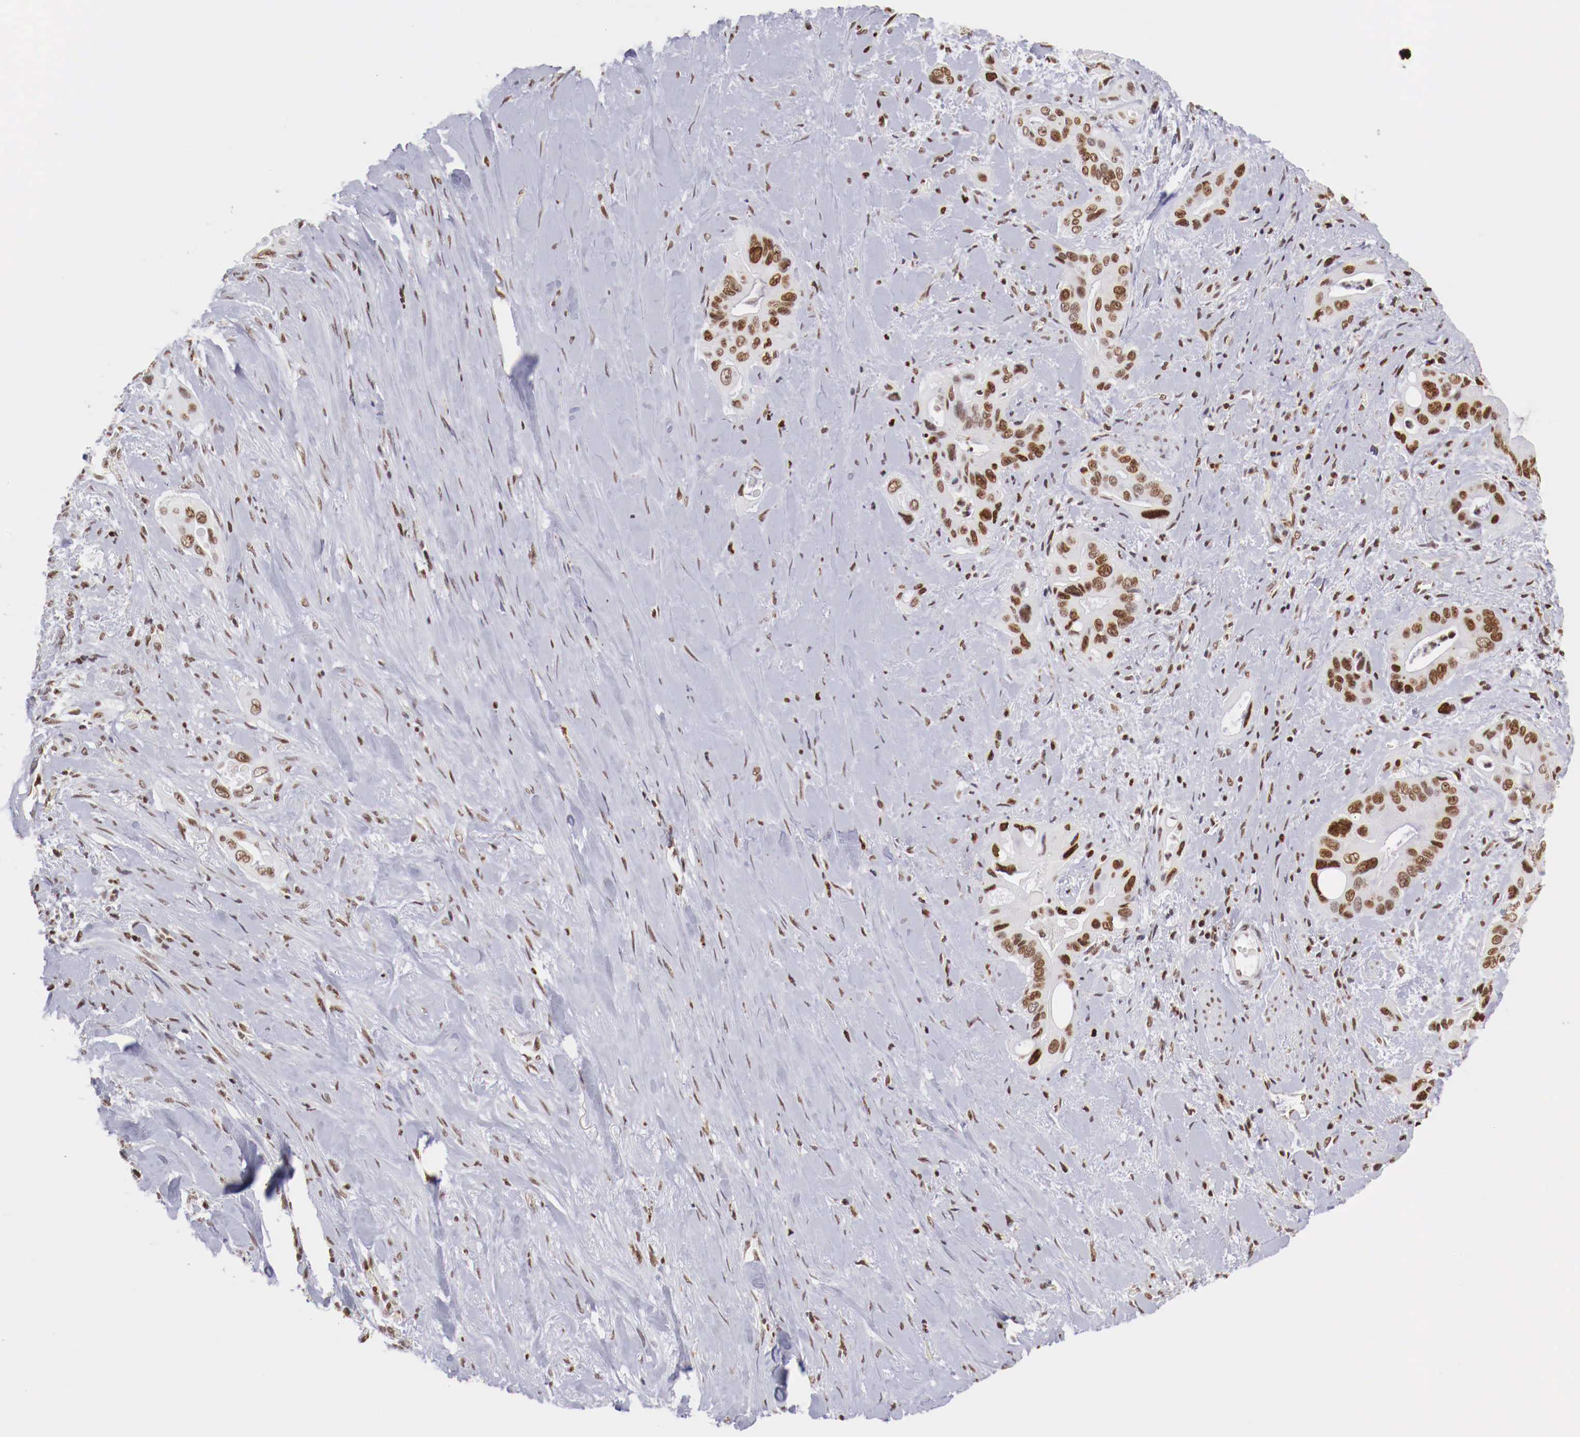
{"staining": {"intensity": "moderate", "quantity": ">75%", "location": "nuclear"}, "tissue": "pancreatic cancer", "cell_type": "Tumor cells", "image_type": "cancer", "snomed": [{"axis": "morphology", "description": "Adenocarcinoma, NOS"}, {"axis": "topography", "description": "Pancreas"}], "caption": "A brown stain shows moderate nuclear staining of a protein in pancreatic cancer tumor cells.", "gene": "MAX", "patient": {"sex": "male", "age": 77}}